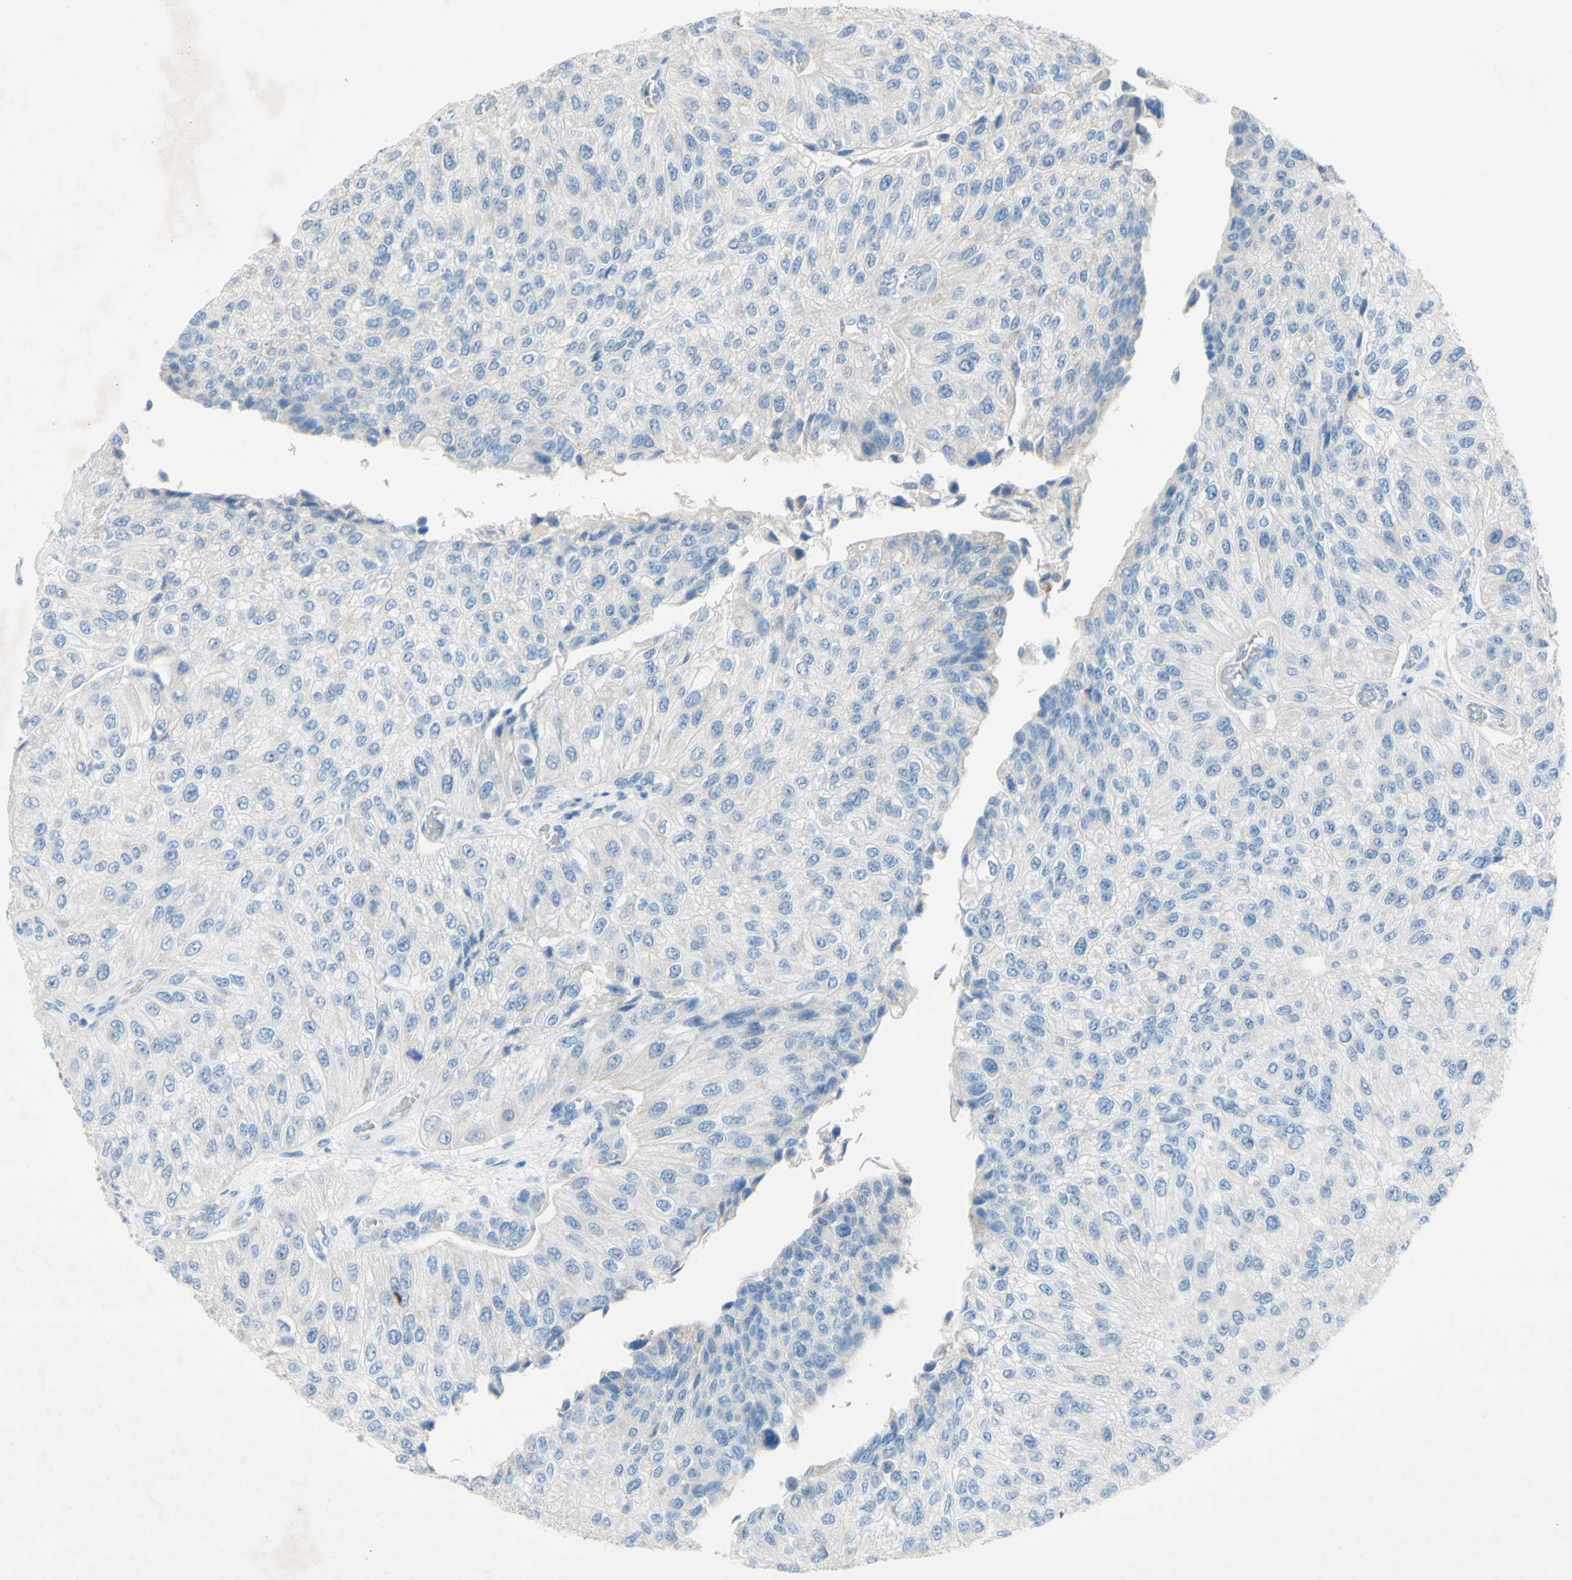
{"staining": {"intensity": "negative", "quantity": "none", "location": "none"}, "tissue": "urothelial cancer", "cell_type": "Tumor cells", "image_type": "cancer", "snomed": [{"axis": "morphology", "description": "Urothelial carcinoma, High grade"}, {"axis": "topography", "description": "Kidney"}, {"axis": "topography", "description": "Urinary bladder"}], "caption": "Protein analysis of high-grade urothelial carcinoma demonstrates no significant staining in tumor cells.", "gene": "ACADL", "patient": {"sex": "male", "age": 77}}